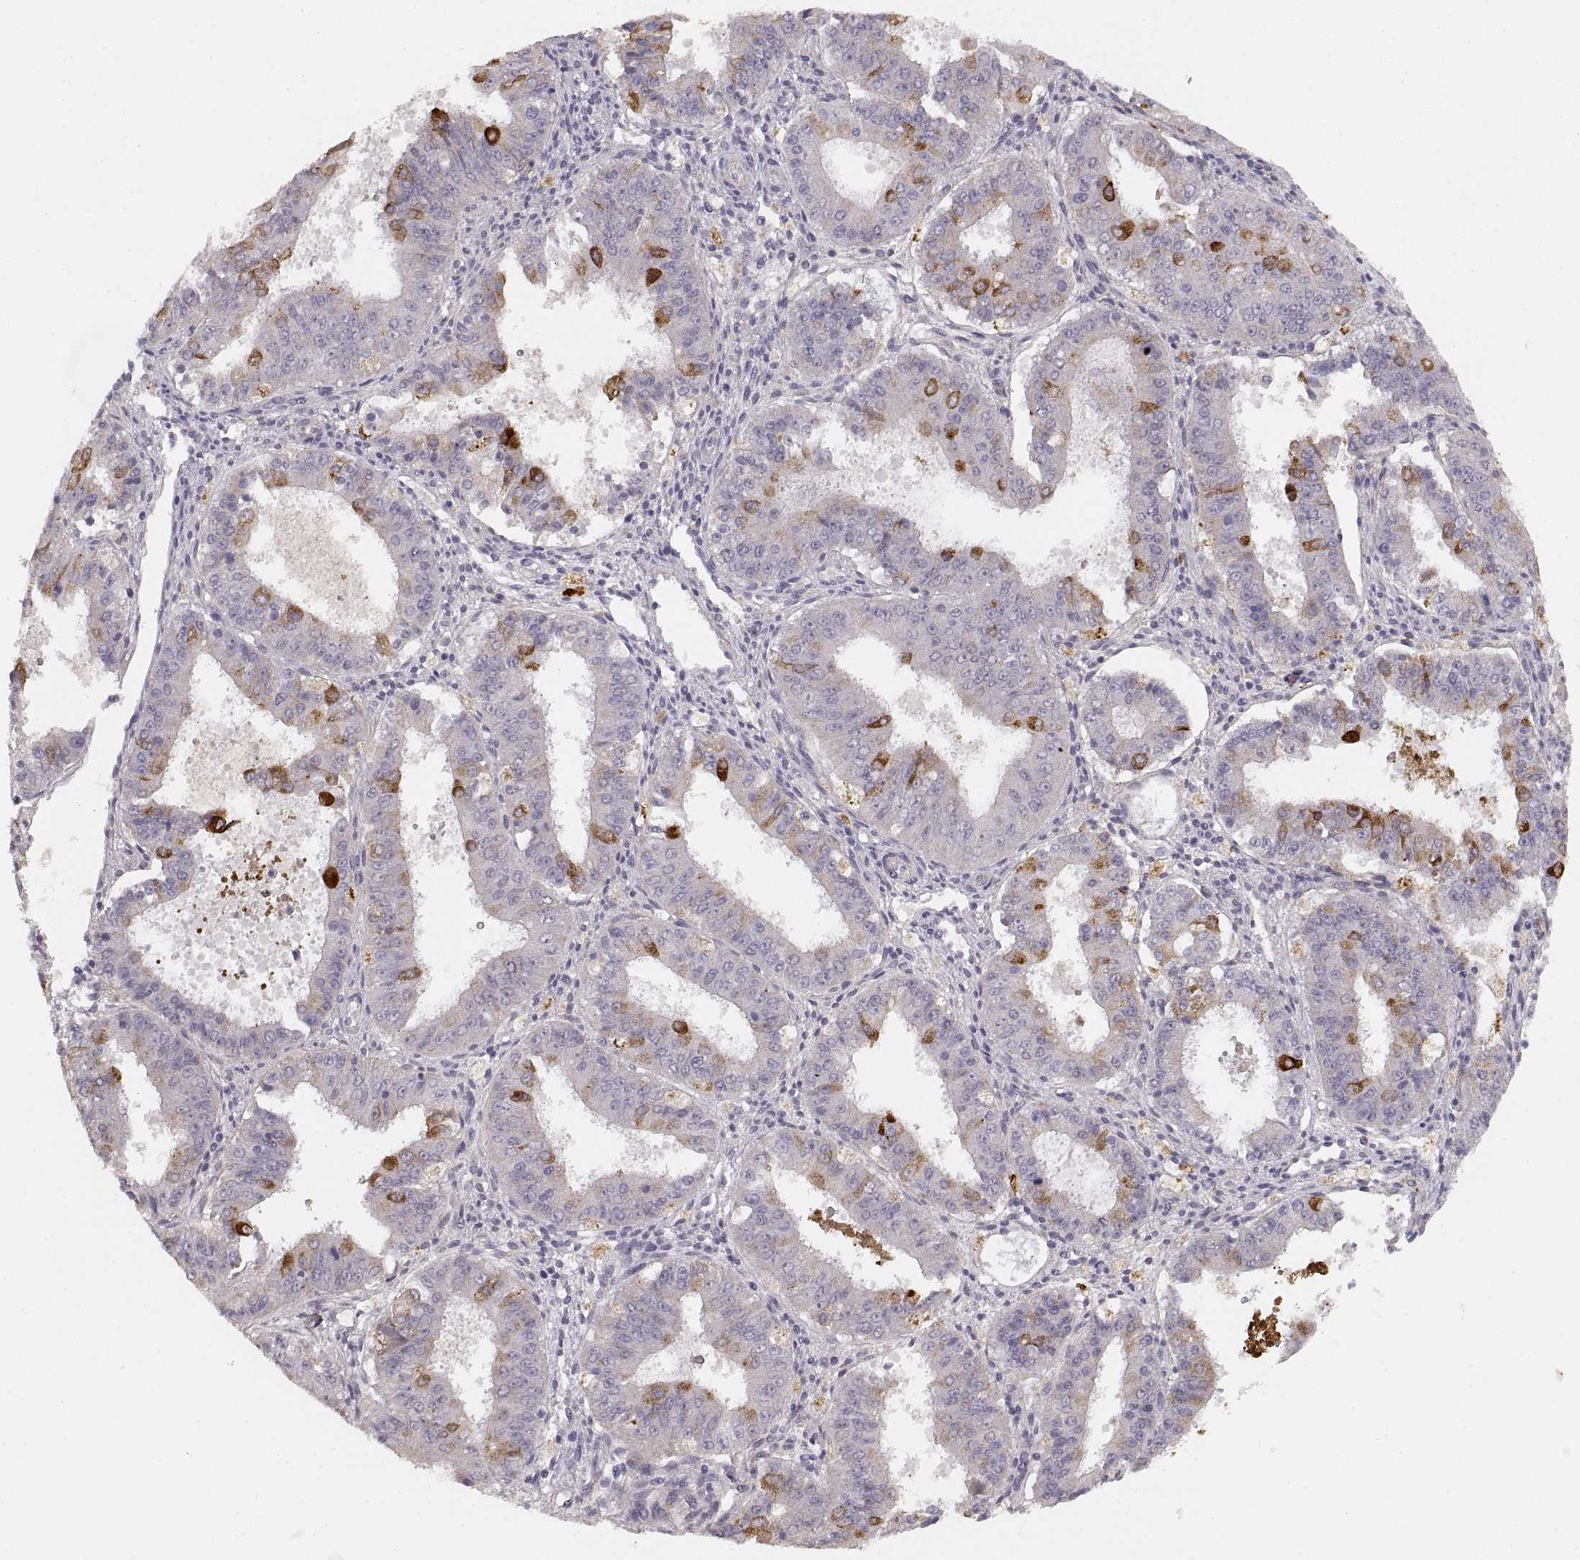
{"staining": {"intensity": "strong", "quantity": "<25%", "location": "cytoplasmic/membranous"}, "tissue": "ovarian cancer", "cell_type": "Tumor cells", "image_type": "cancer", "snomed": [{"axis": "morphology", "description": "Carcinoma, endometroid"}, {"axis": "topography", "description": "Ovary"}], "caption": "Immunohistochemical staining of human endometroid carcinoma (ovarian) demonstrates strong cytoplasmic/membranous protein expression in about <25% of tumor cells.", "gene": "LAMC2", "patient": {"sex": "female", "age": 42}}